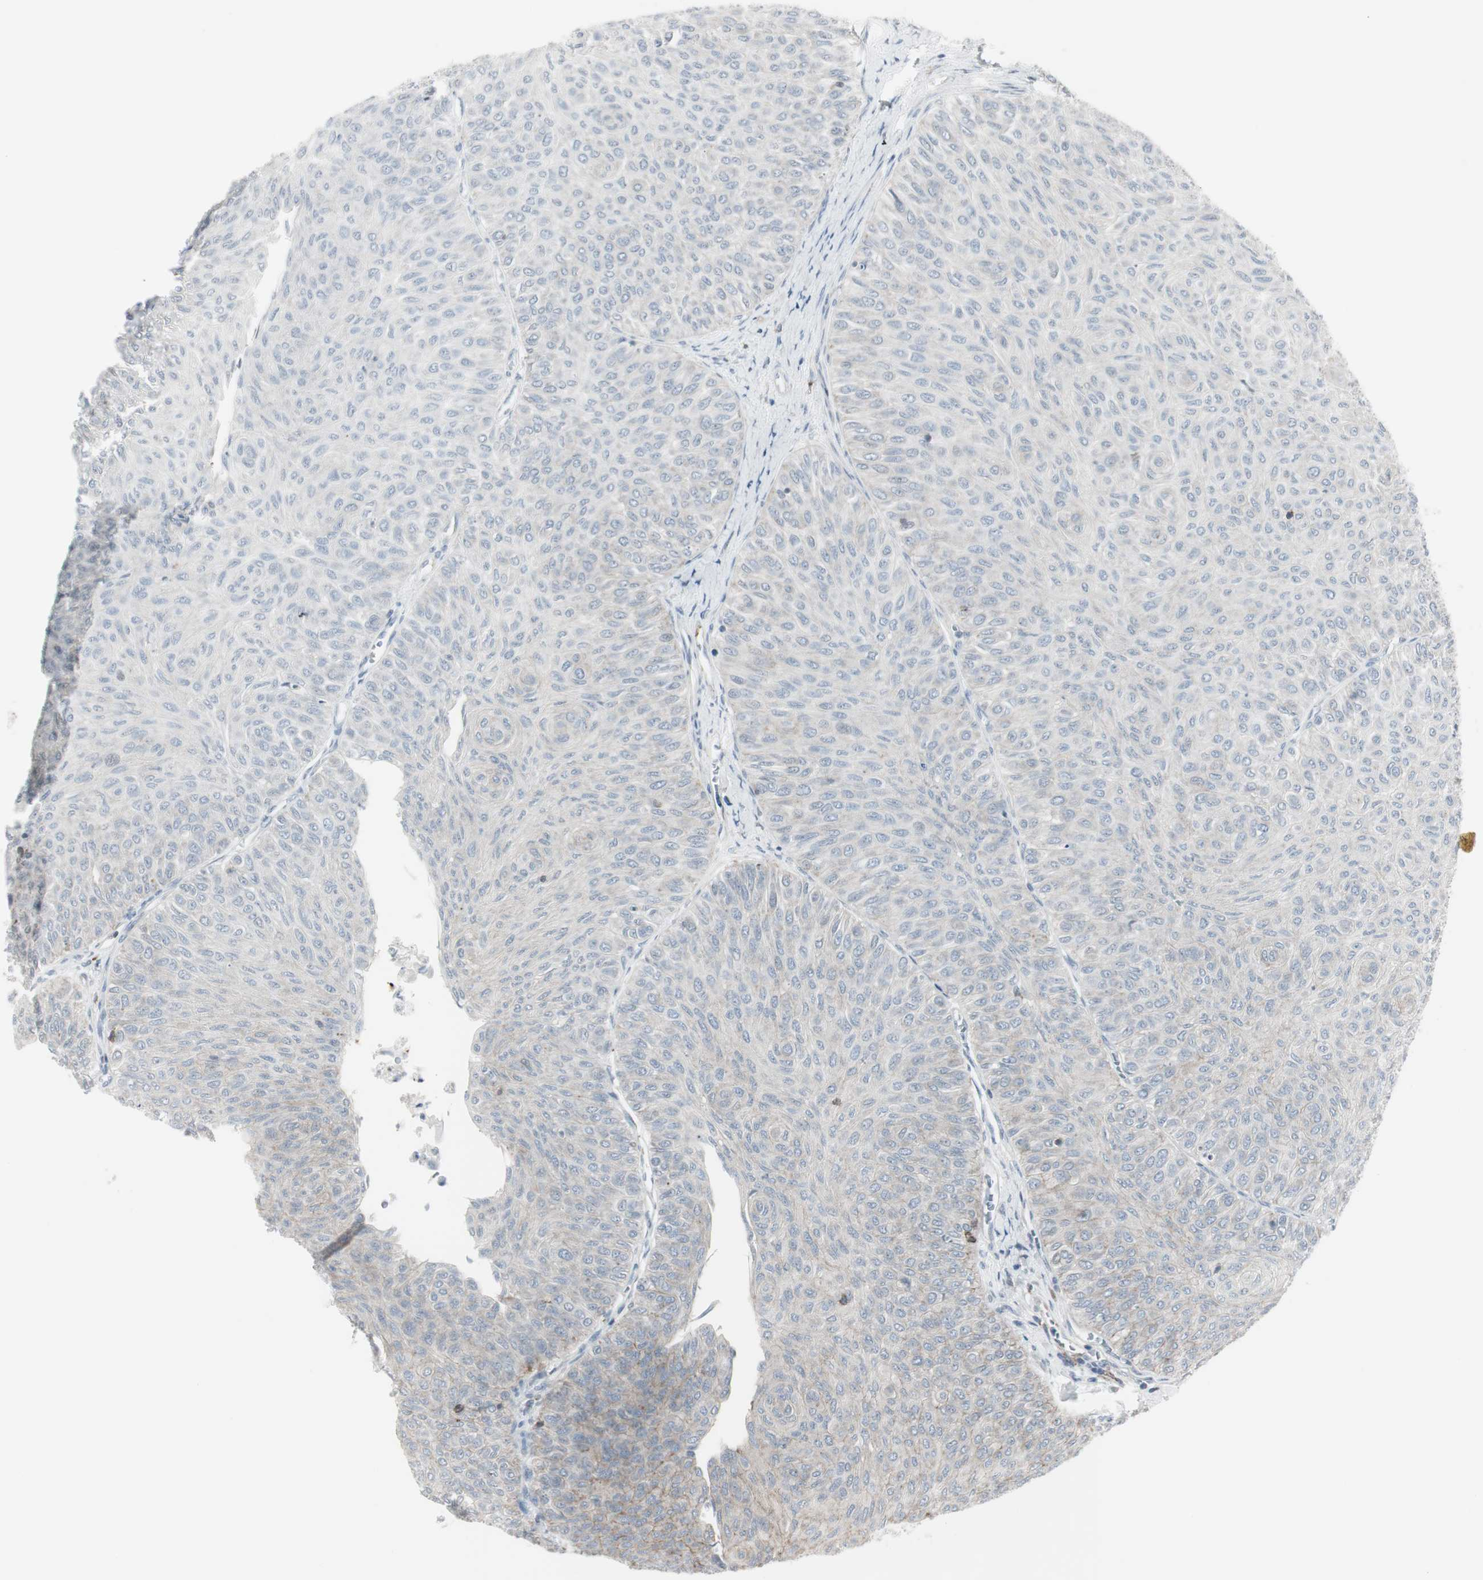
{"staining": {"intensity": "weak", "quantity": "<25%", "location": "cytoplasmic/membranous"}, "tissue": "urothelial cancer", "cell_type": "Tumor cells", "image_type": "cancer", "snomed": [{"axis": "morphology", "description": "Urothelial carcinoma, Low grade"}, {"axis": "topography", "description": "Urinary bladder"}], "caption": "High power microscopy image of an immunohistochemistry histopathology image of urothelial carcinoma (low-grade), revealing no significant positivity in tumor cells.", "gene": "MAP4K4", "patient": {"sex": "male", "age": 78}}